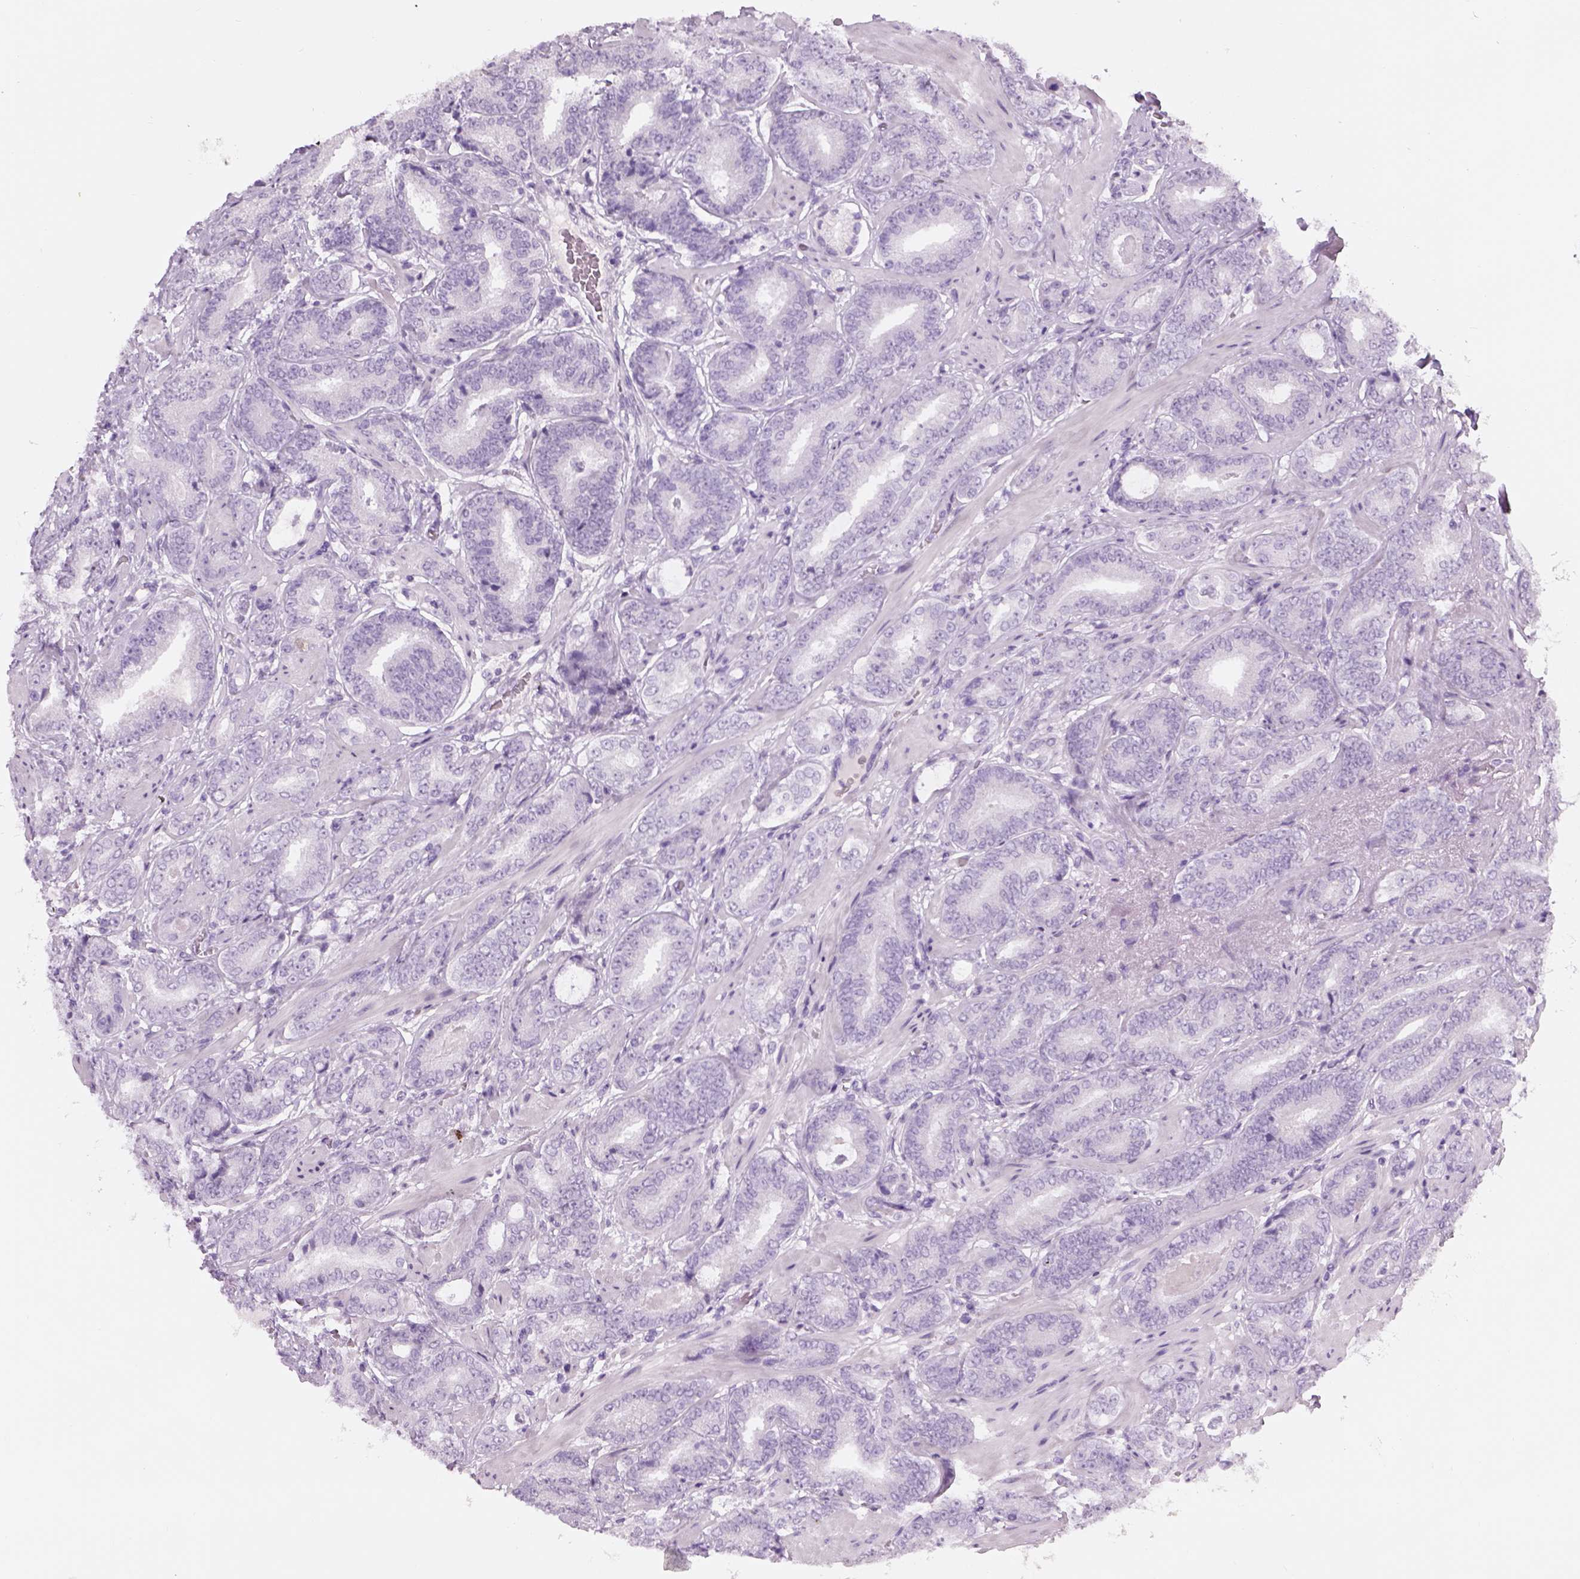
{"staining": {"intensity": "negative", "quantity": "none", "location": "none"}, "tissue": "prostate cancer", "cell_type": "Tumor cells", "image_type": "cancer", "snomed": [{"axis": "morphology", "description": "Adenocarcinoma, Low grade"}, {"axis": "topography", "description": "Prostate"}], "caption": "Immunohistochemistry image of human prostate cancer stained for a protein (brown), which reveals no expression in tumor cells.", "gene": "TH", "patient": {"sex": "male", "age": 60}}